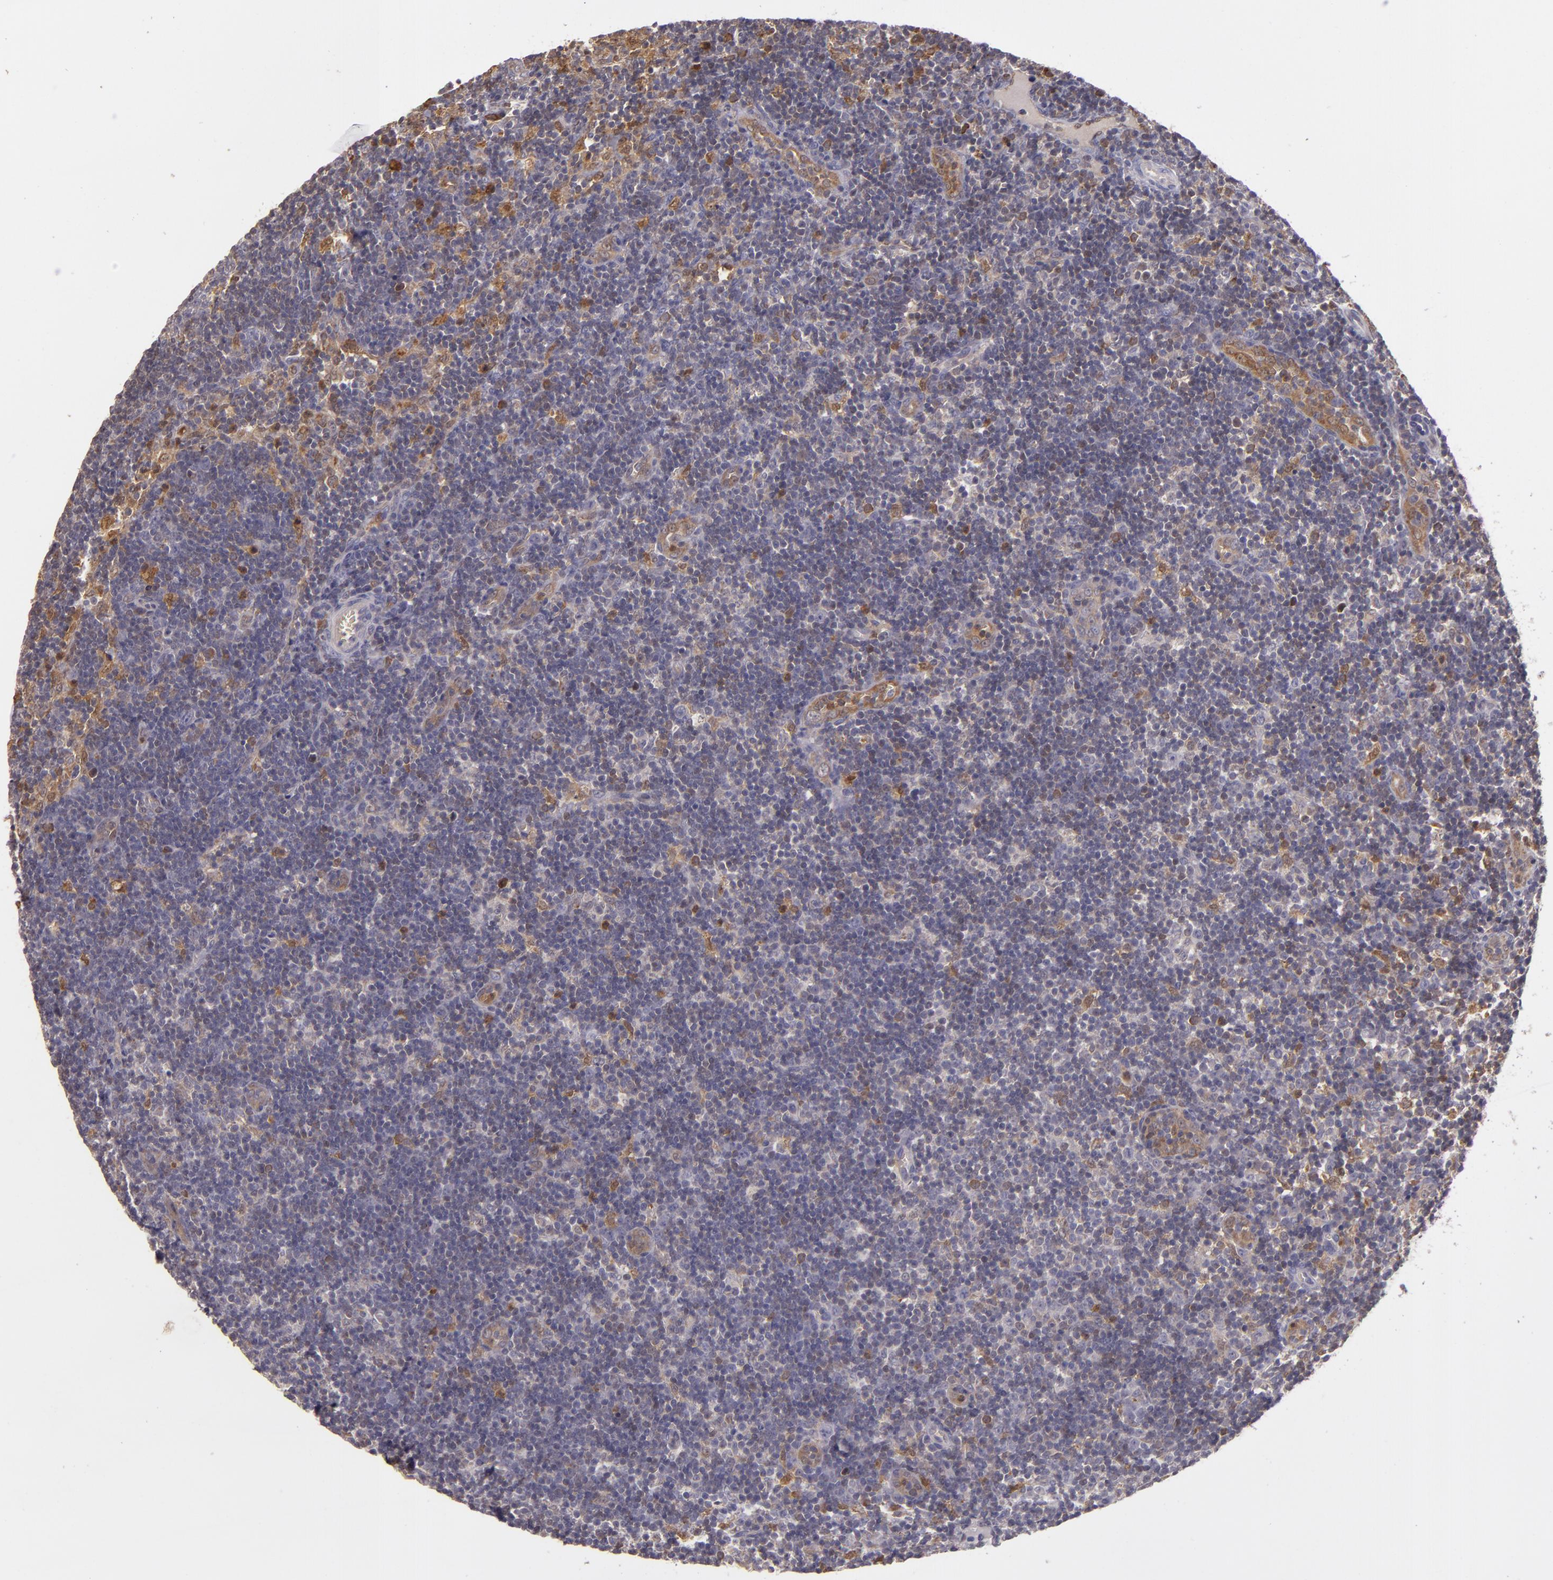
{"staining": {"intensity": "moderate", "quantity": "<25%", "location": "cytoplasmic/membranous"}, "tissue": "lymph node", "cell_type": "Non-germinal center cells", "image_type": "normal", "snomed": [{"axis": "morphology", "description": "Normal tissue, NOS"}, {"axis": "morphology", "description": "Inflammation, NOS"}, {"axis": "topography", "description": "Lymph node"}, {"axis": "topography", "description": "Salivary gland"}], "caption": "Immunohistochemistry histopathology image of normal human lymph node stained for a protein (brown), which exhibits low levels of moderate cytoplasmic/membranous expression in about <25% of non-germinal center cells.", "gene": "FHIT", "patient": {"sex": "male", "age": 3}}